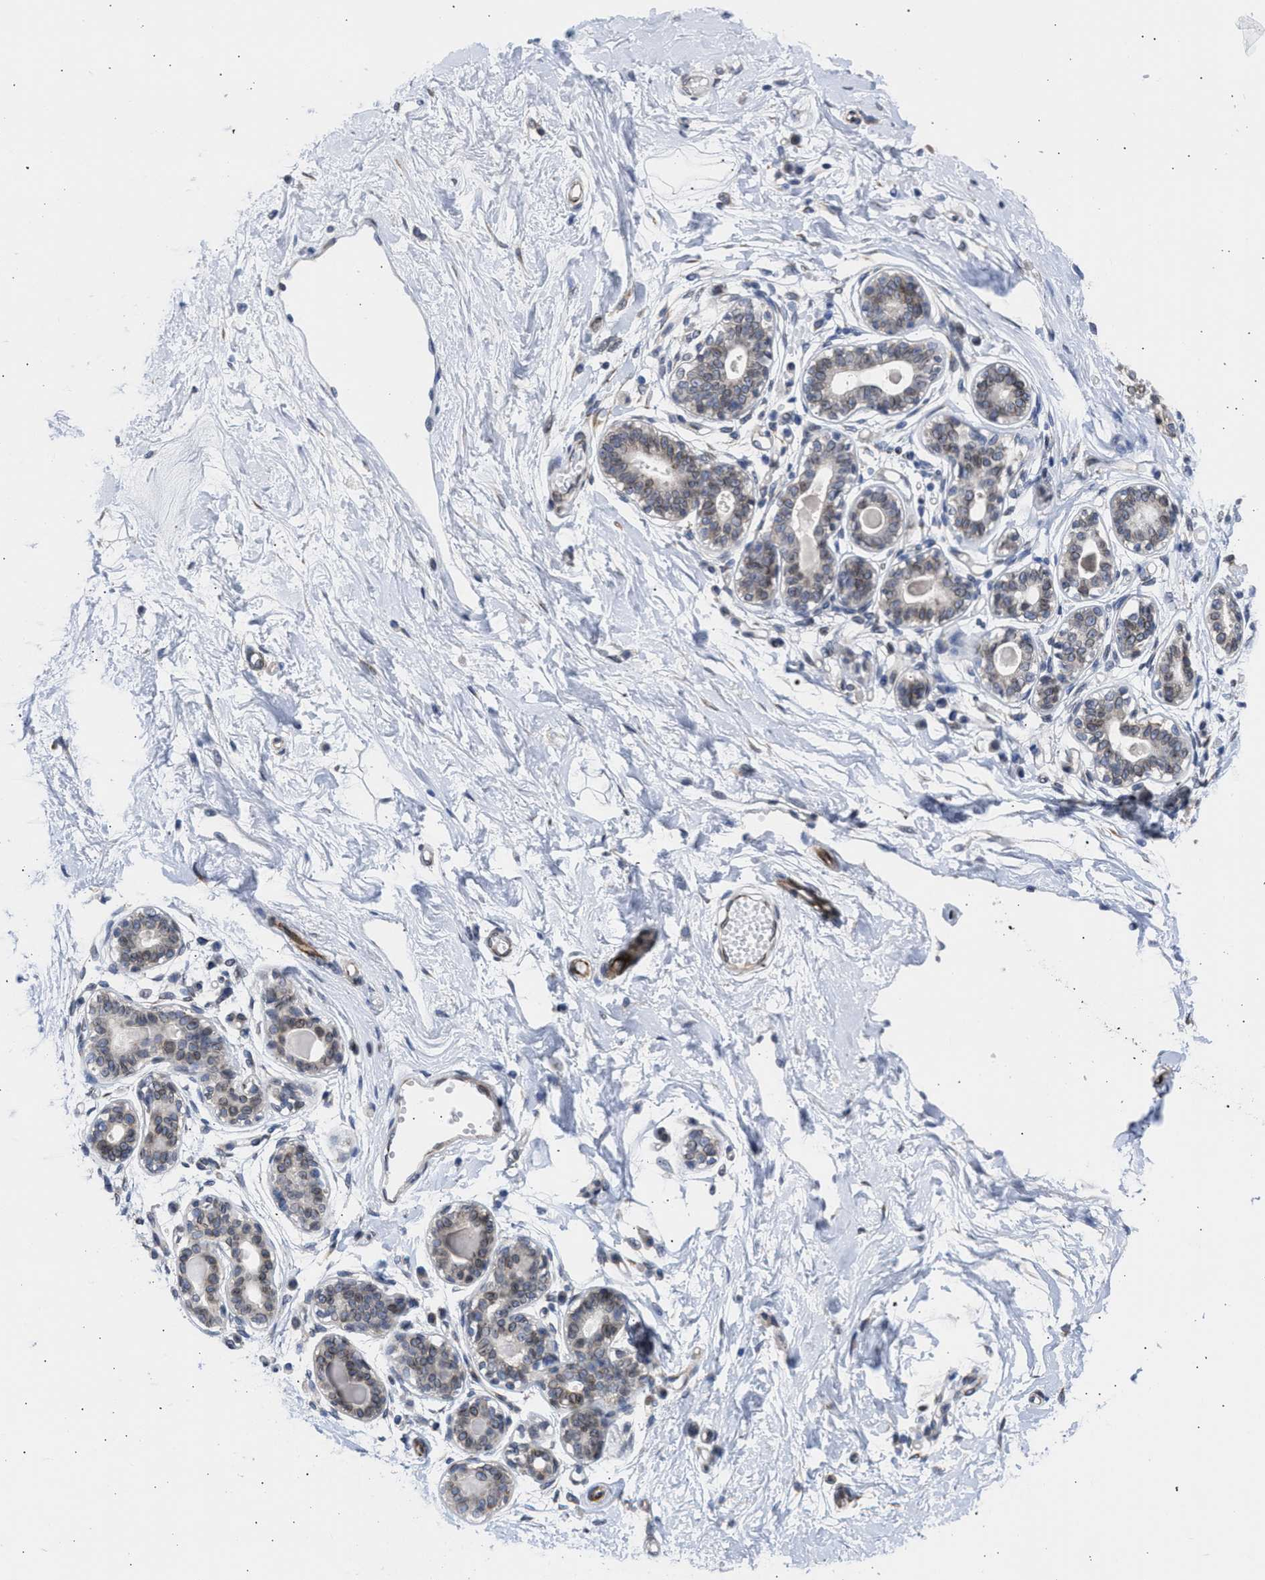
{"staining": {"intensity": "negative", "quantity": "none", "location": "none"}, "tissue": "breast", "cell_type": "Adipocytes", "image_type": "normal", "snomed": [{"axis": "morphology", "description": "Normal tissue, NOS"}, {"axis": "topography", "description": "Breast"}], "caption": "This histopathology image is of normal breast stained with immunohistochemistry to label a protein in brown with the nuclei are counter-stained blue. There is no positivity in adipocytes.", "gene": "NUP35", "patient": {"sex": "female", "age": 45}}